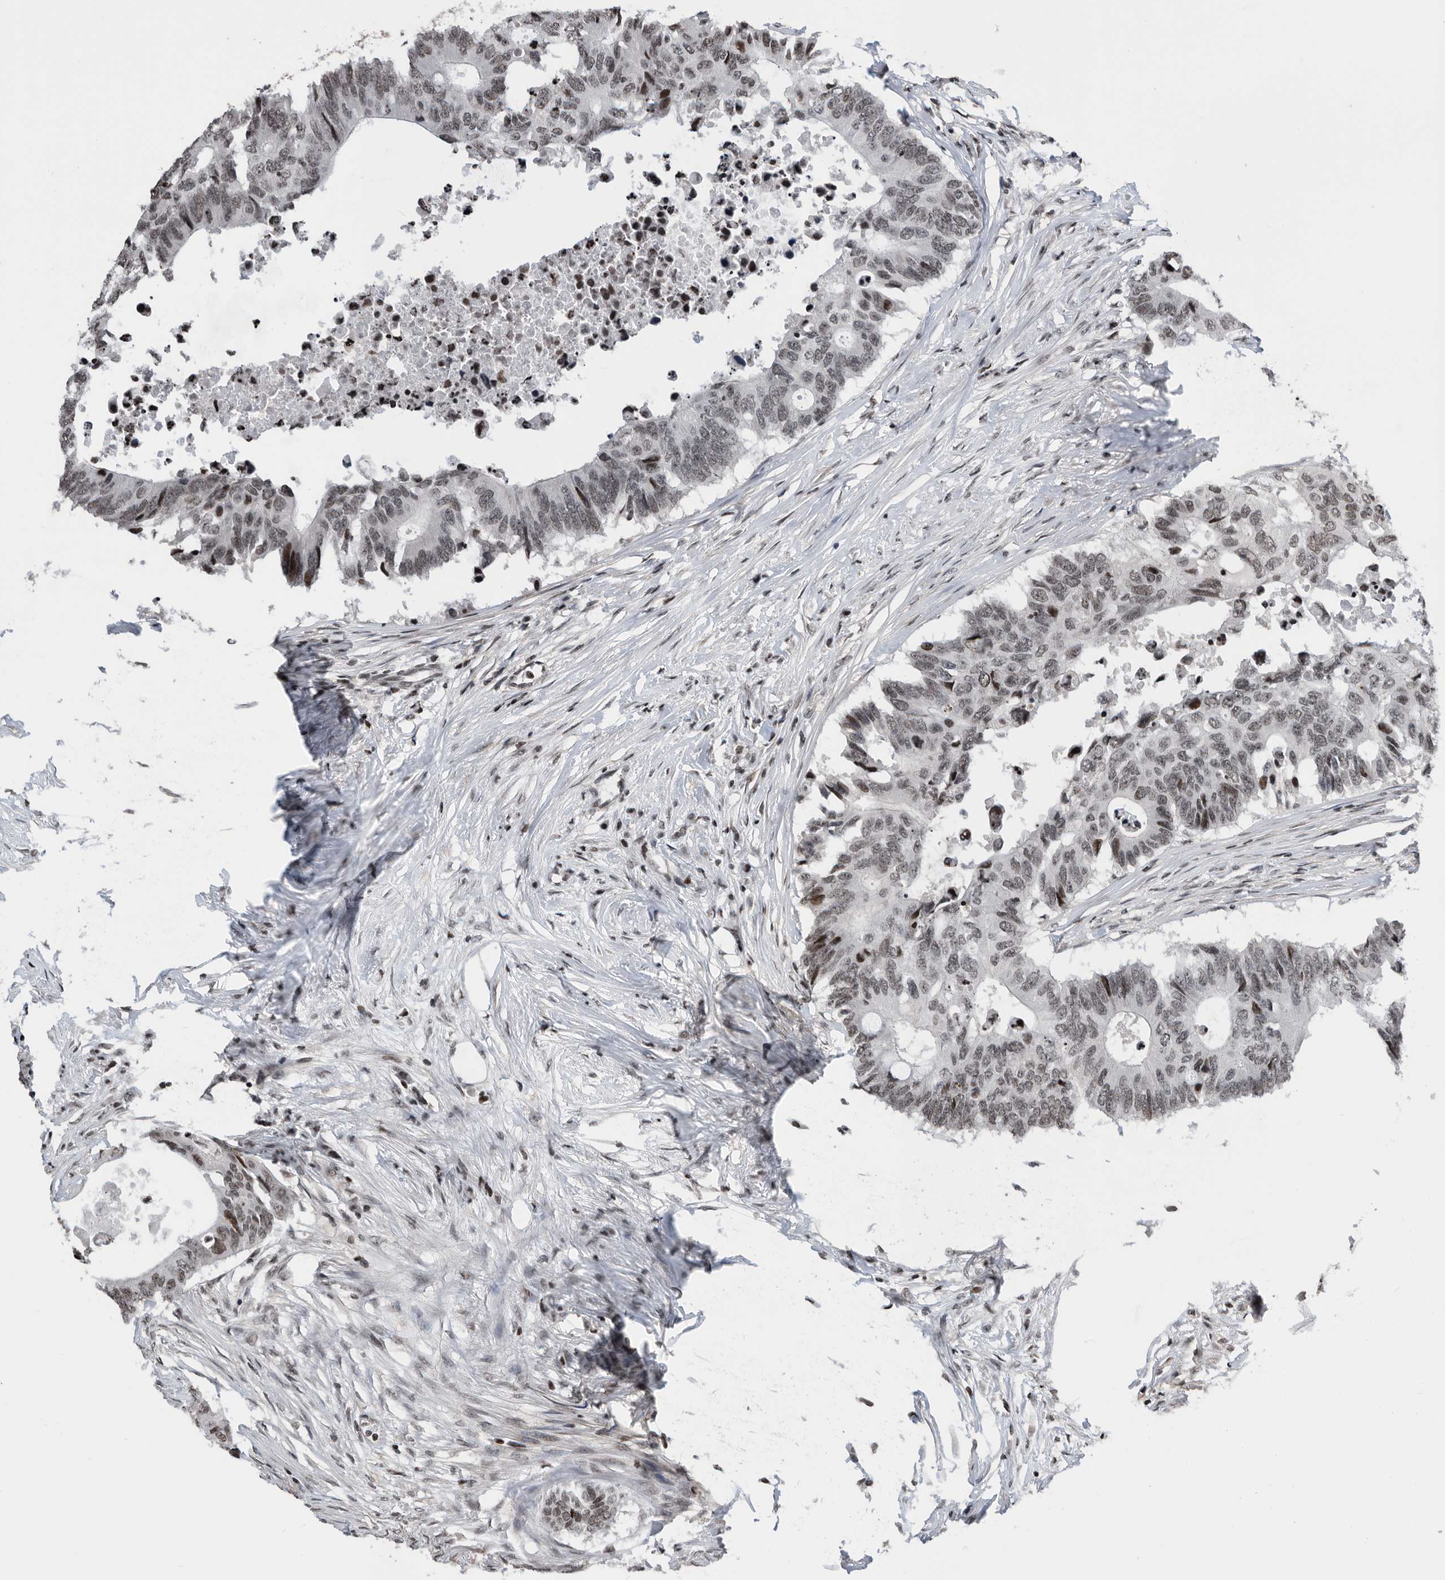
{"staining": {"intensity": "moderate", "quantity": "<25%", "location": "nuclear"}, "tissue": "colorectal cancer", "cell_type": "Tumor cells", "image_type": "cancer", "snomed": [{"axis": "morphology", "description": "Adenocarcinoma, NOS"}, {"axis": "topography", "description": "Colon"}], "caption": "Colorectal cancer (adenocarcinoma) stained with a protein marker shows moderate staining in tumor cells.", "gene": "SNRNP48", "patient": {"sex": "male", "age": 71}}